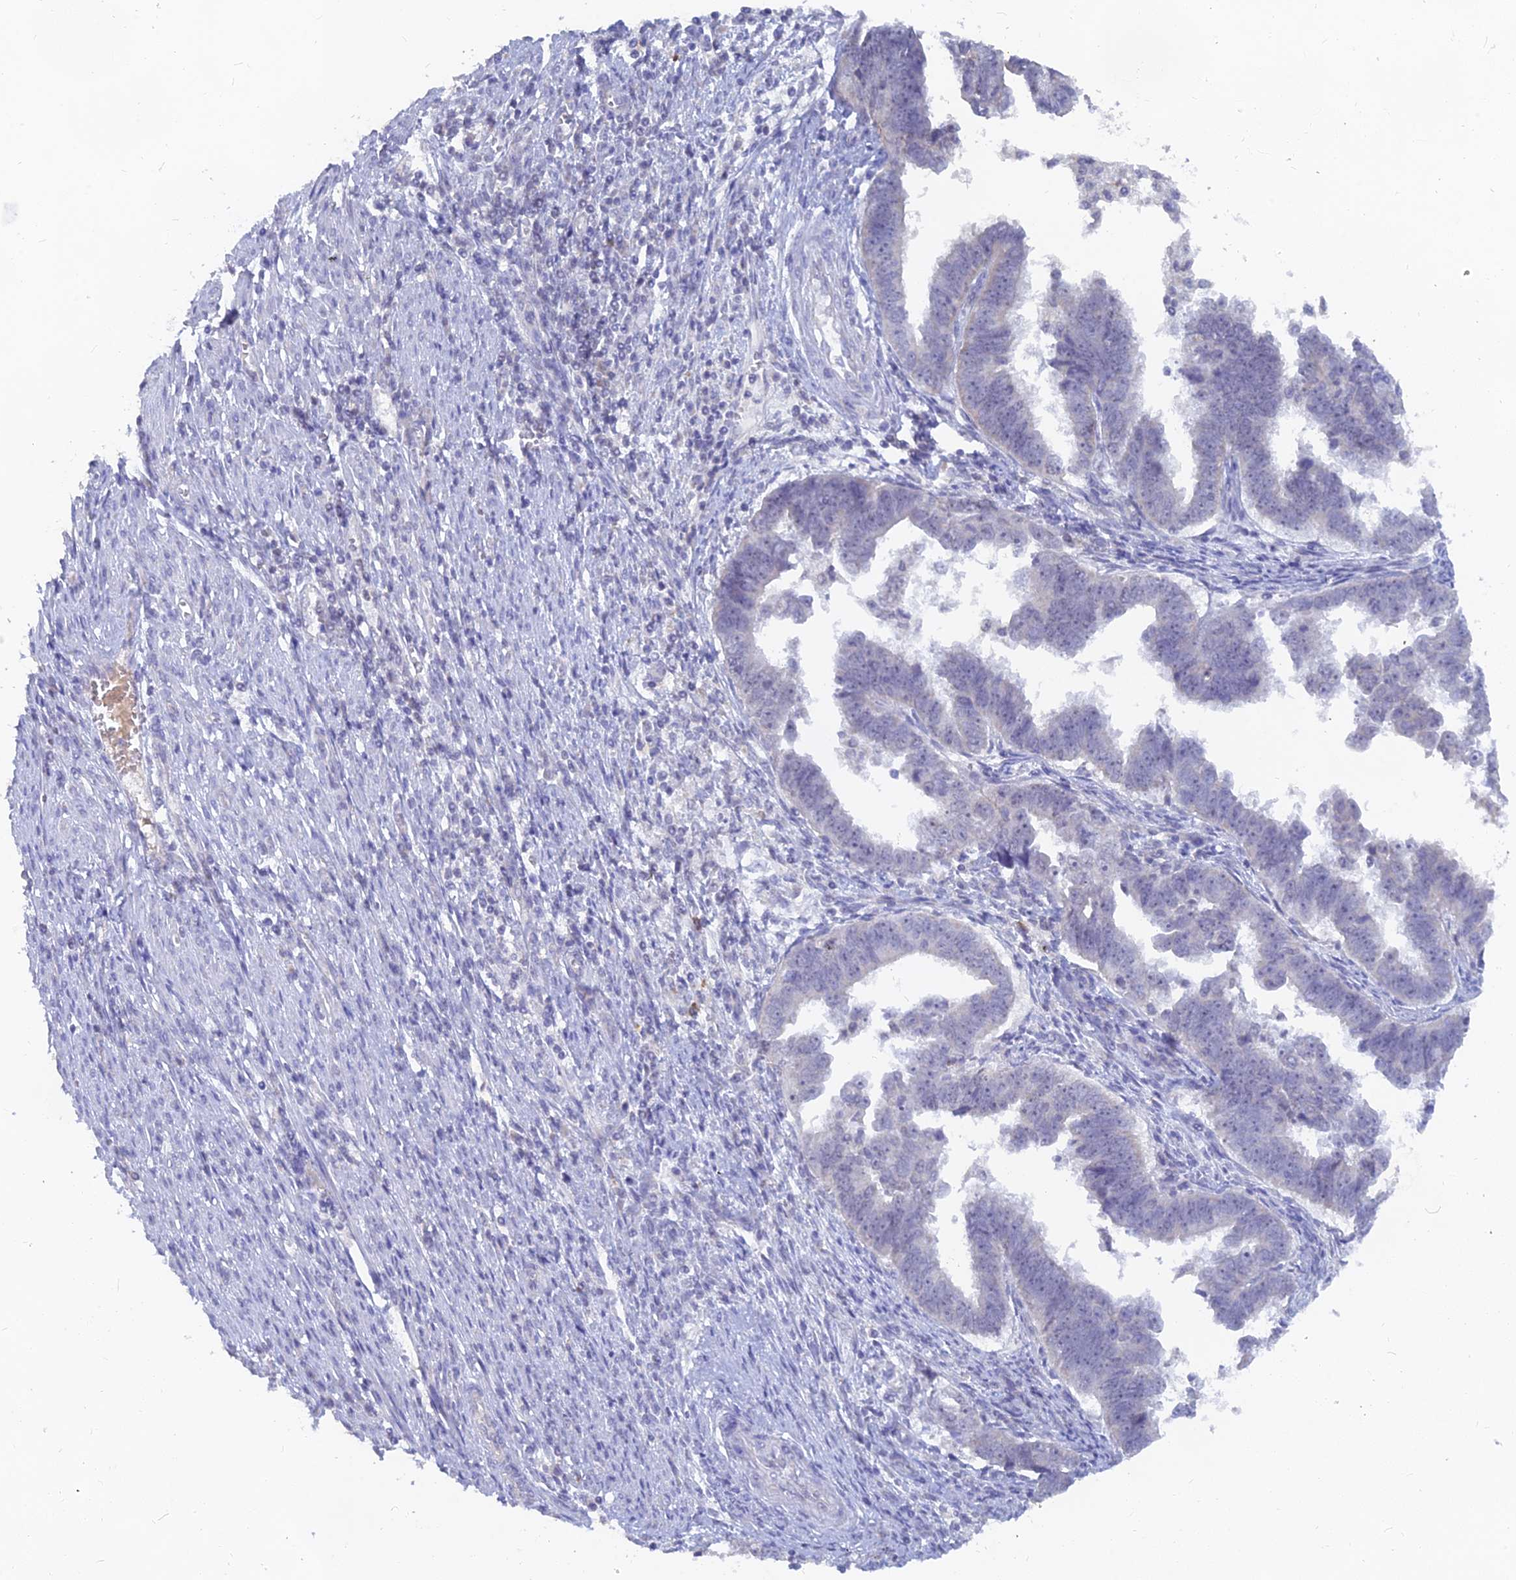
{"staining": {"intensity": "negative", "quantity": "none", "location": "none"}, "tissue": "endometrial cancer", "cell_type": "Tumor cells", "image_type": "cancer", "snomed": [{"axis": "morphology", "description": "Adenocarcinoma, NOS"}, {"axis": "topography", "description": "Endometrium"}], "caption": "Immunohistochemistry of human endometrial cancer (adenocarcinoma) displays no staining in tumor cells. Brightfield microscopy of IHC stained with DAB (brown) and hematoxylin (blue), captured at high magnification.", "gene": "LRIF1", "patient": {"sex": "female", "age": 75}}